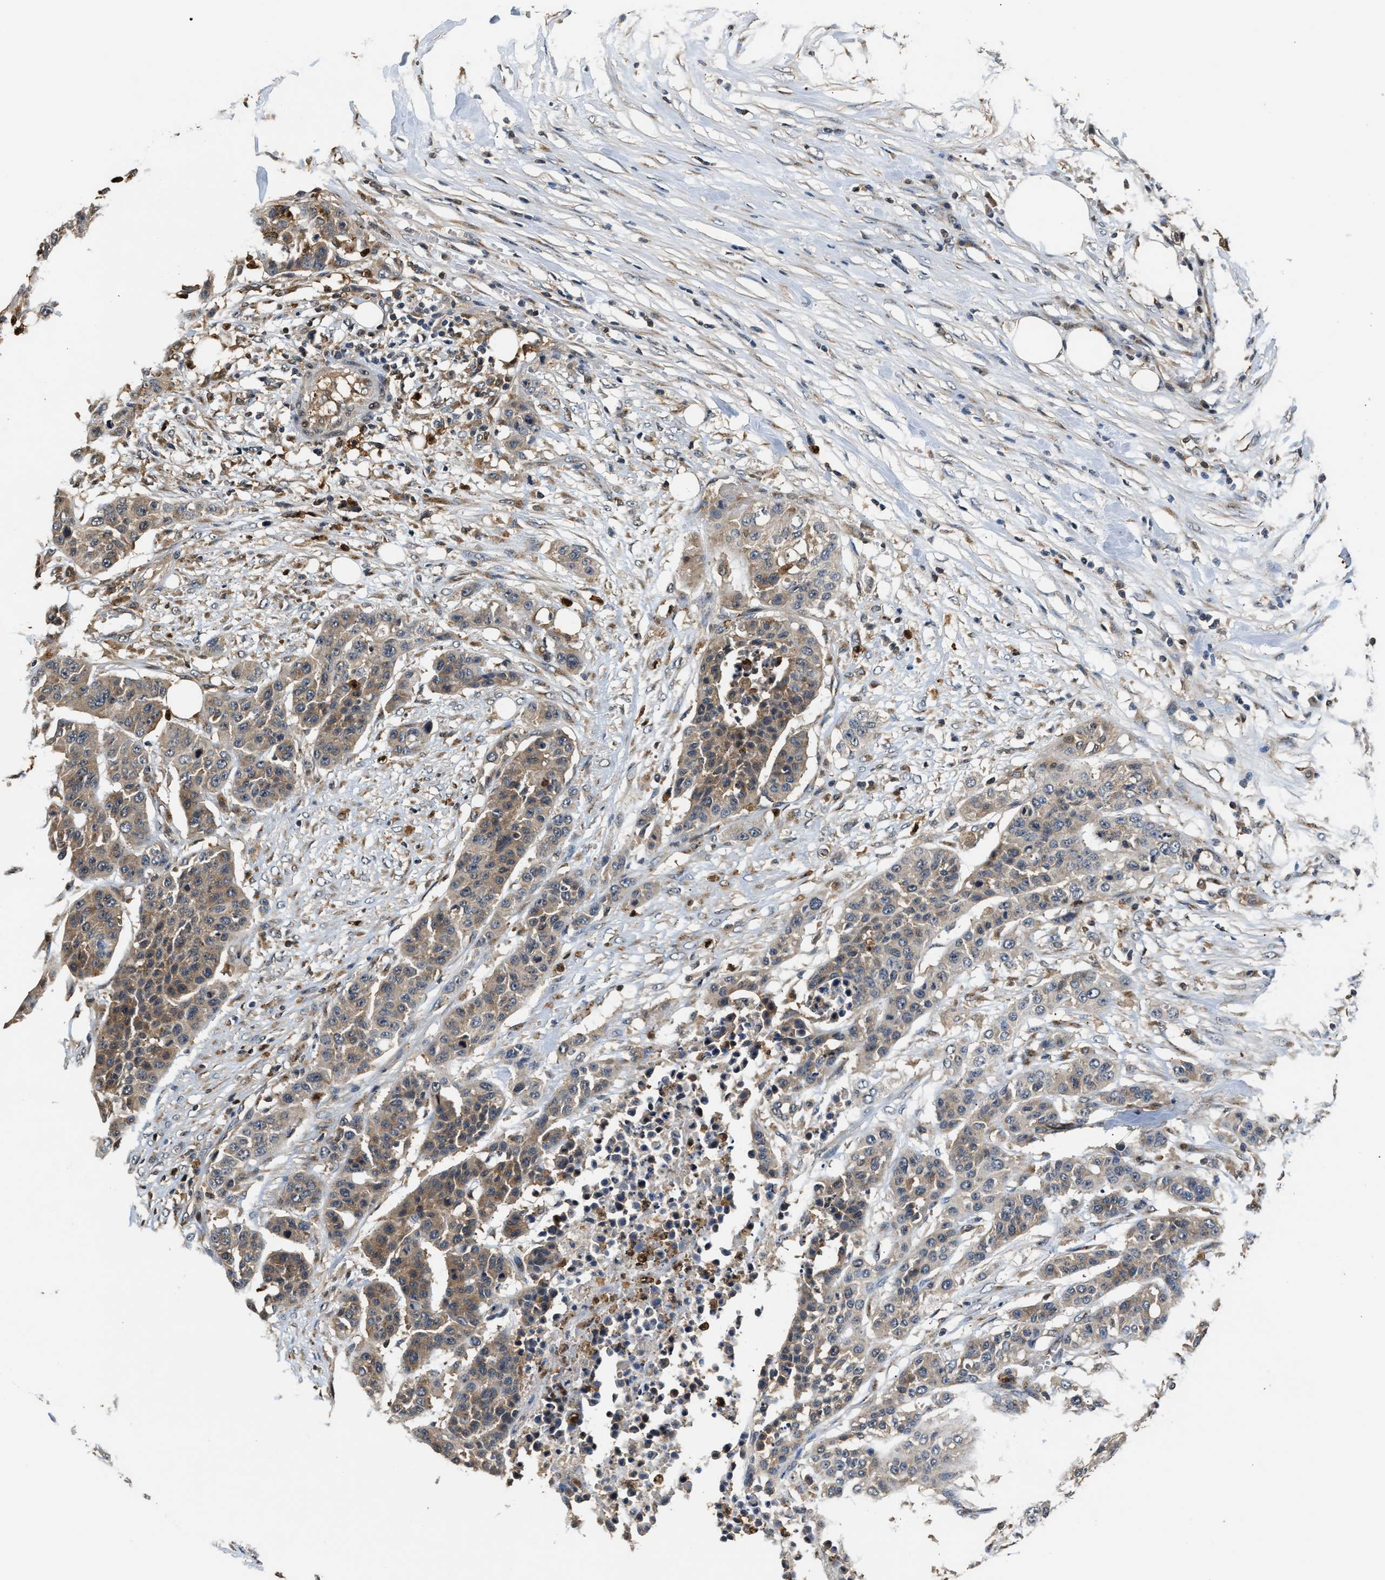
{"staining": {"intensity": "weak", "quantity": "25%-75%", "location": "cytoplasmic/membranous"}, "tissue": "urothelial cancer", "cell_type": "Tumor cells", "image_type": "cancer", "snomed": [{"axis": "morphology", "description": "Urothelial carcinoma, High grade"}, {"axis": "topography", "description": "Urinary bladder"}], "caption": "This is an image of immunohistochemistry (IHC) staining of urothelial carcinoma (high-grade), which shows weak positivity in the cytoplasmic/membranous of tumor cells.", "gene": "CHUK", "patient": {"sex": "male", "age": 74}}